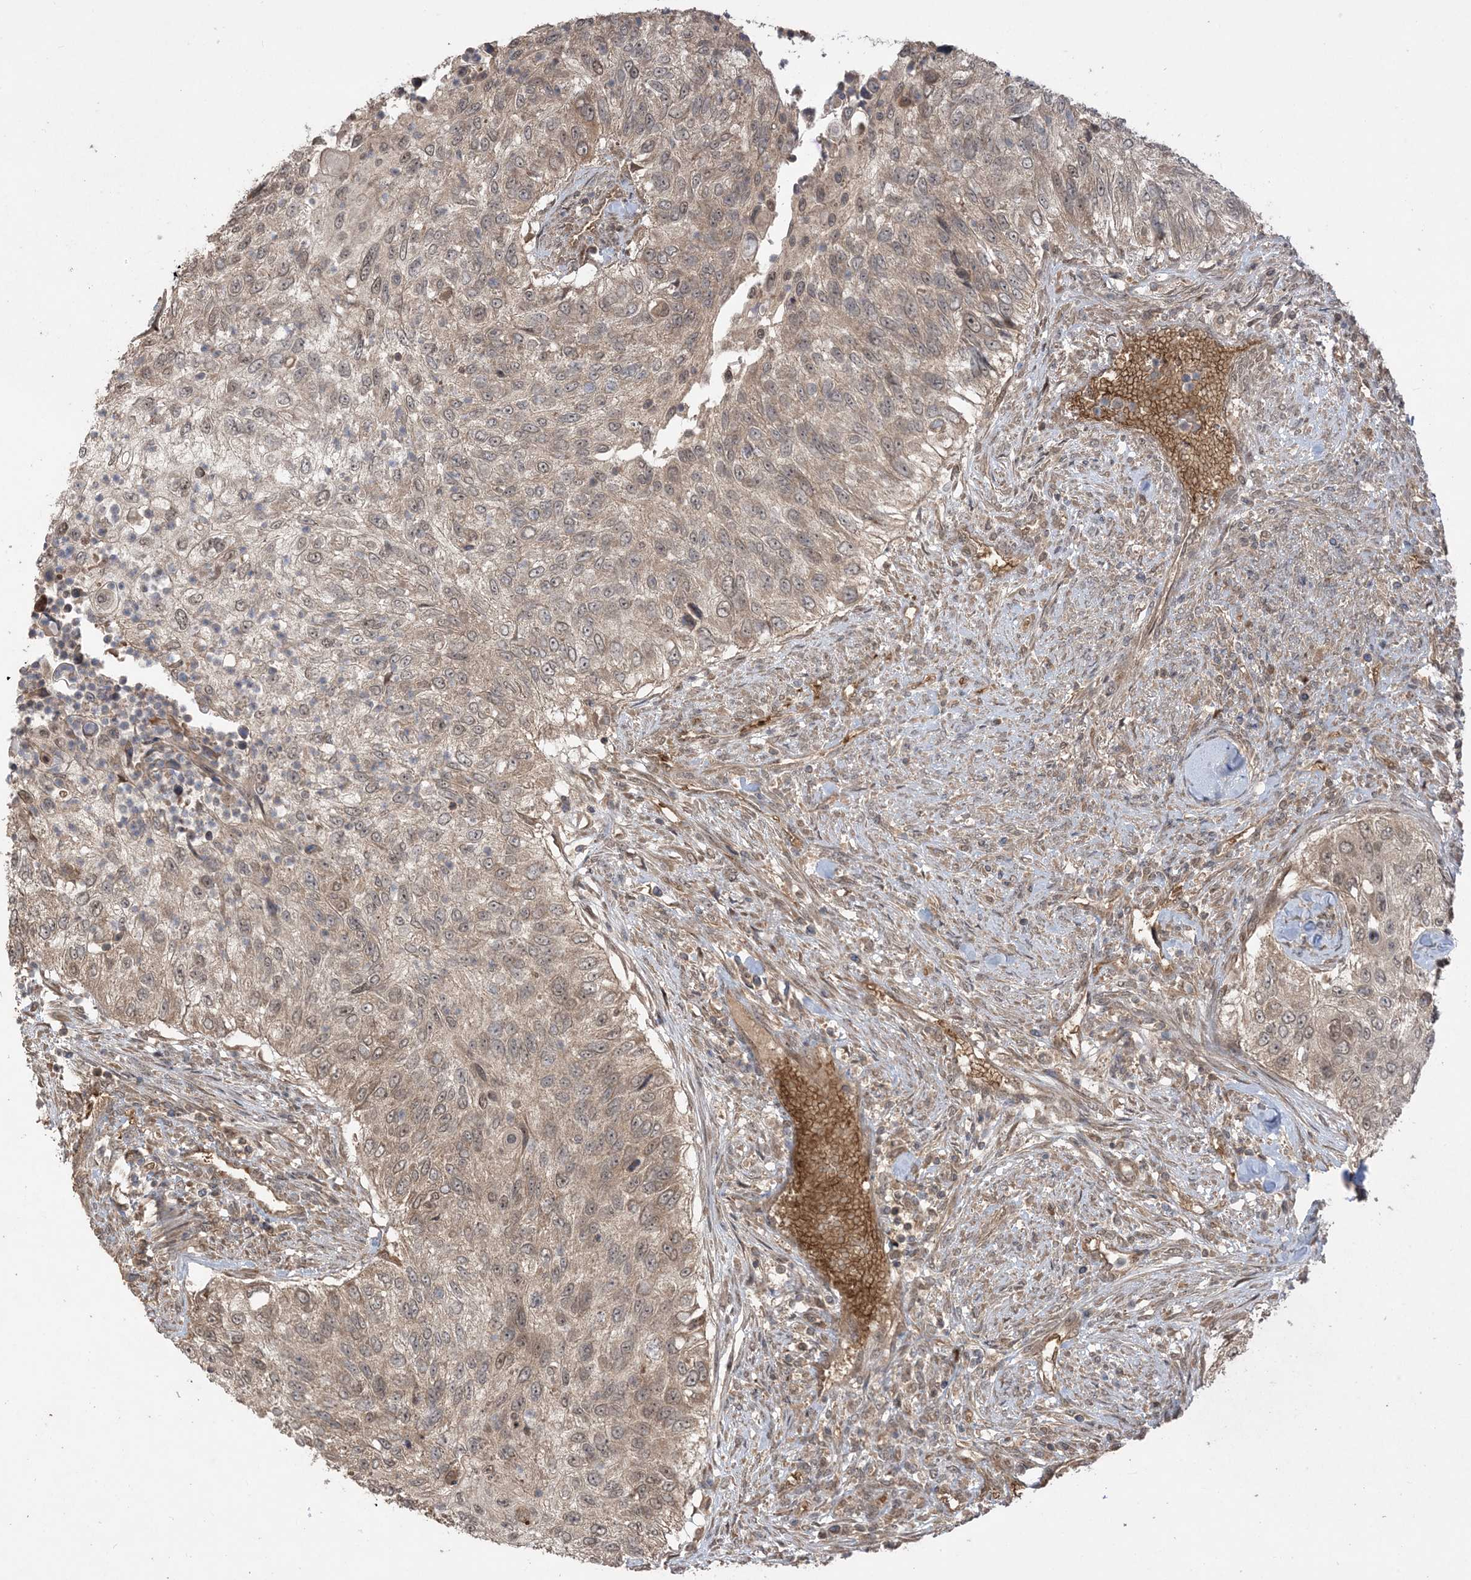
{"staining": {"intensity": "weak", "quantity": ">75%", "location": "cytoplasmic/membranous,nuclear"}, "tissue": "urothelial cancer", "cell_type": "Tumor cells", "image_type": "cancer", "snomed": [{"axis": "morphology", "description": "Urothelial carcinoma, High grade"}, {"axis": "topography", "description": "Urinary bladder"}], "caption": "About >75% of tumor cells in human urothelial carcinoma (high-grade) demonstrate weak cytoplasmic/membranous and nuclear protein expression as visualized by brown immunohistochemical staining.", "gene": "PUSL1", "patient": {"sex": "female", "age": 60}}